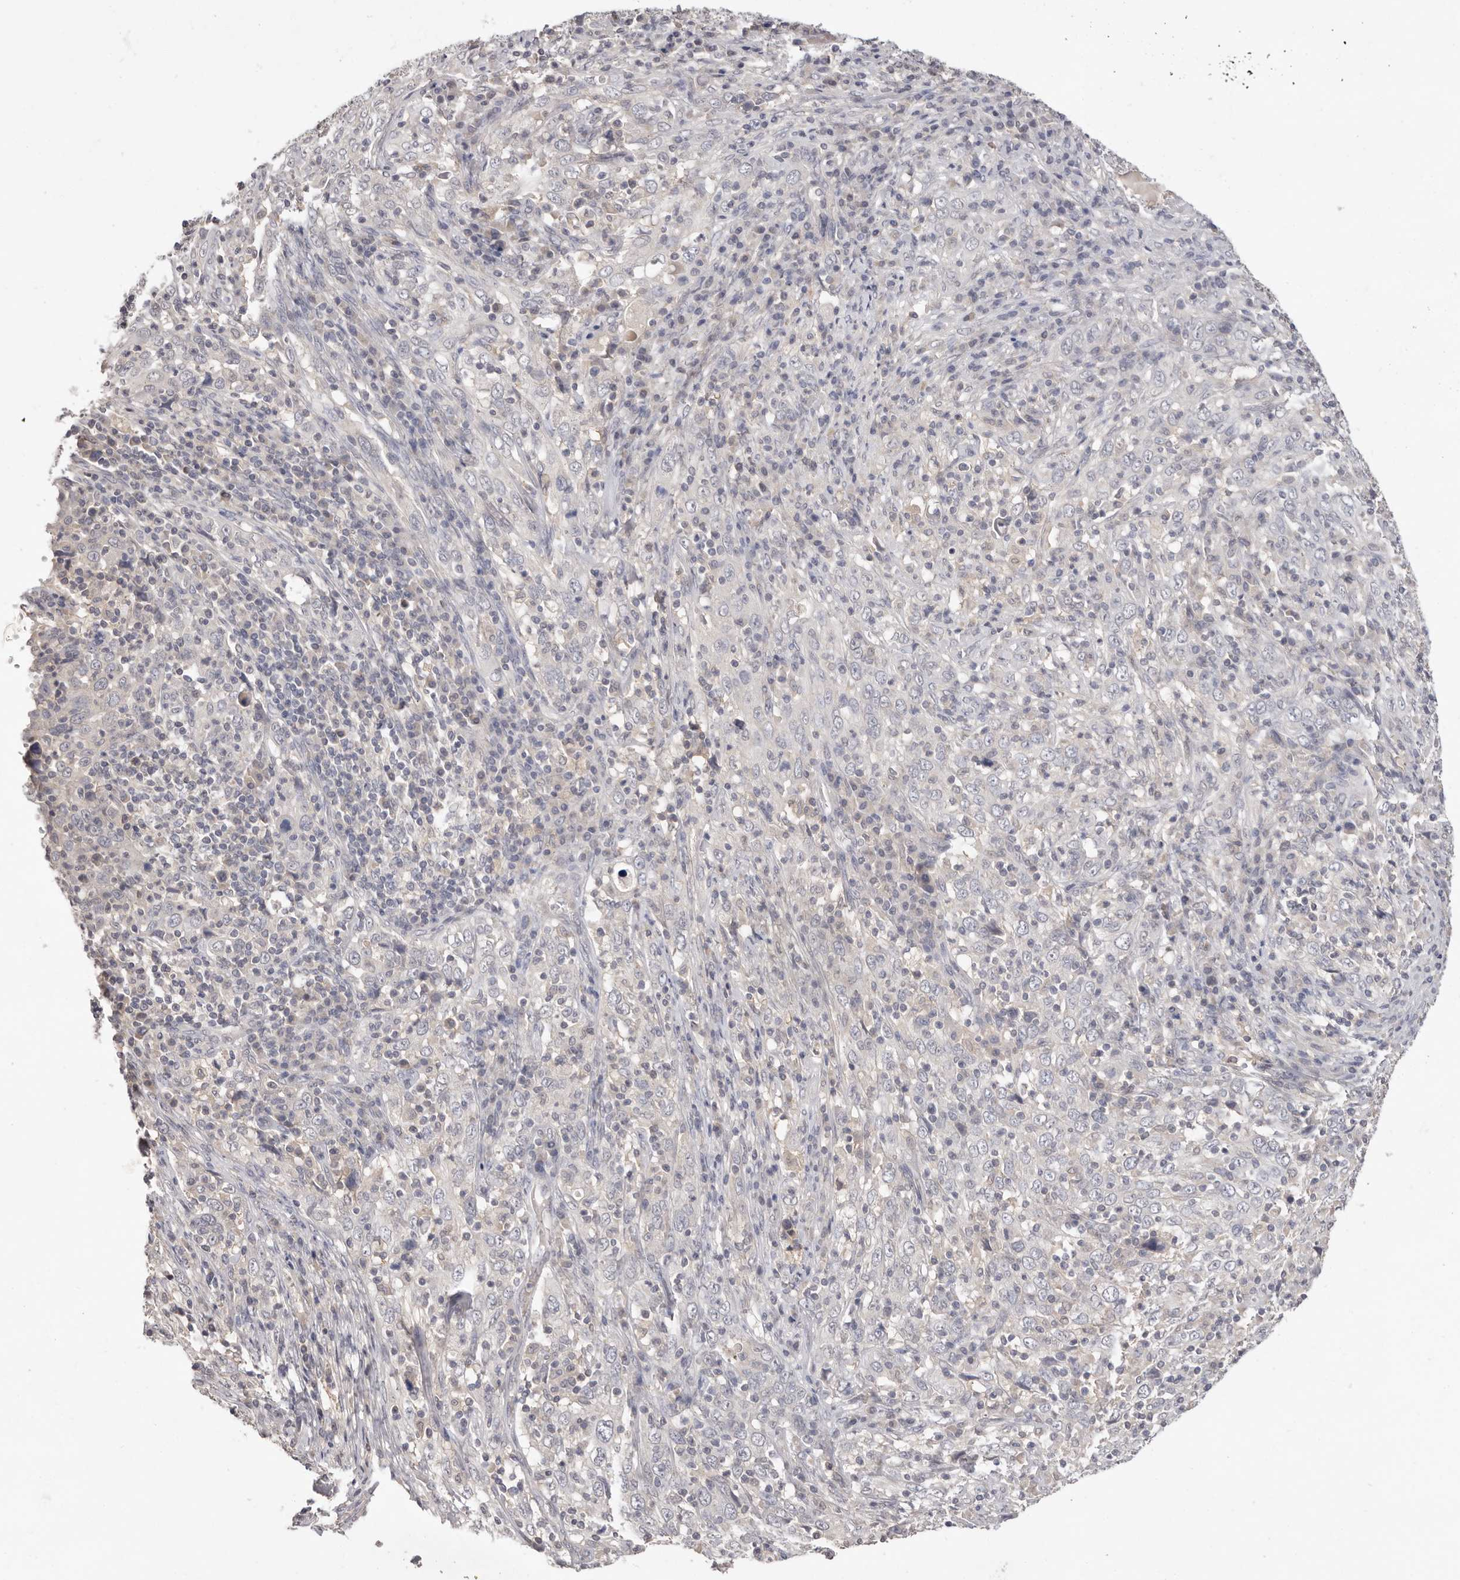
{"staining": {"intensity": "negative", "quantity": "none", "location": "none"}, "tissue": "cervical cancer", "cell_type": "Tumor cells", "image_type": "cancer", "snomed": [{"axis": "morphology", "description": "Squamous cell carcinoma, NOS"}, {"axis": "topography", "description": "Cervix"}], "caption": "DAB immunohistochemical staining of human cervical squamous cell carcinoma displays no significant staining in tumor cells.", "gene": "DOP1A", "patient": {"sex": "female", "age": 46}}